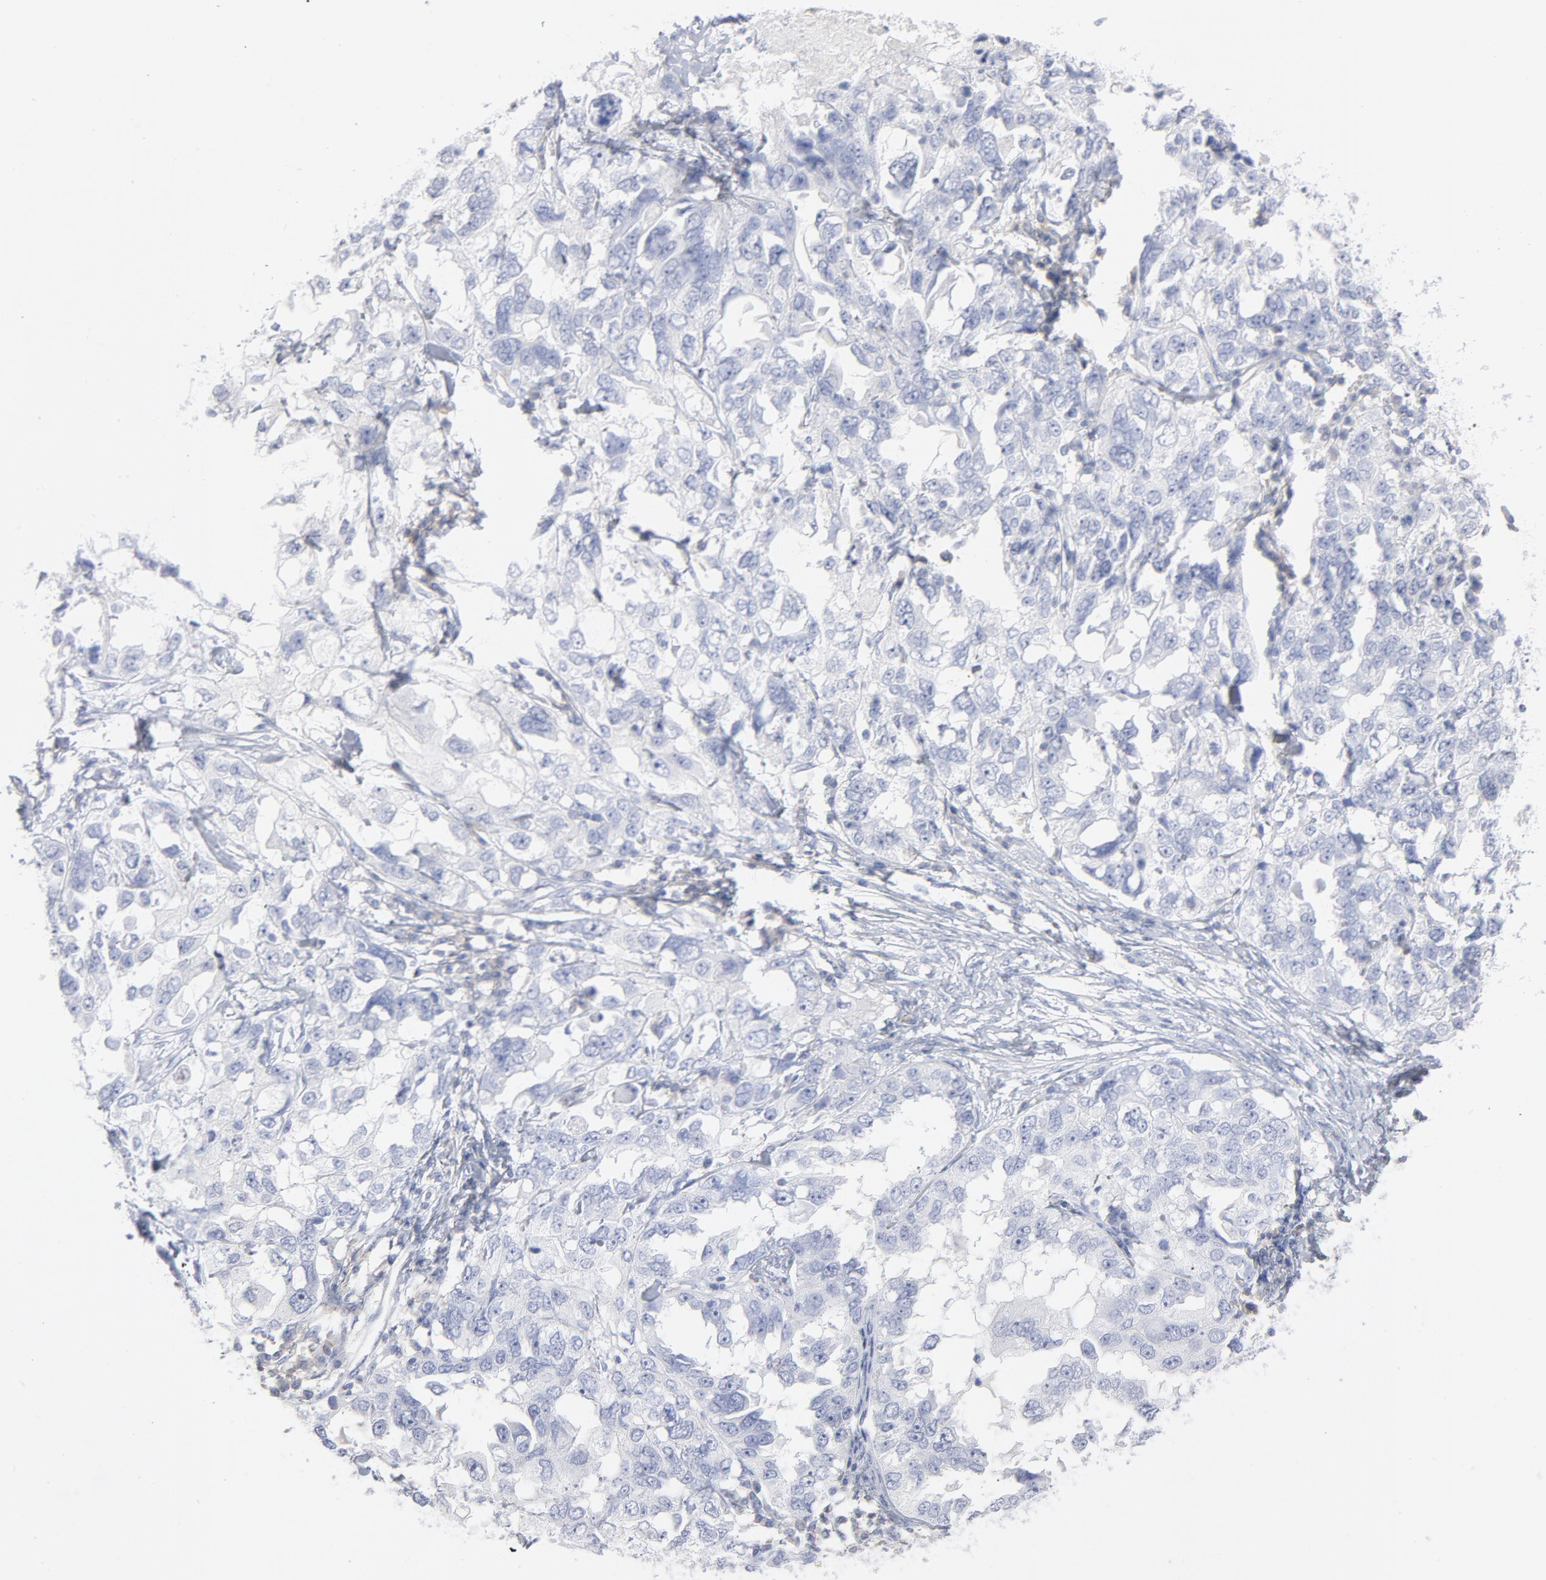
{"staining": {"intensity": "negative", "quantity": "none", "location": "none"}, "tissue": "ovarian cancer", "cell_type": "Tumor cells", "image_type": "cancer", "snomed": [{"axis": "morphology", "description": "Cystadenocarcinoma, serous, NOS"}, {"axis": "topography", "description": "Ovary"}], "caption": "Immunohistochemistry micrograph of ovarian cancer (serous cystadenocarcinoma) stained for a protein (brown), which reveals no staining in tumor cells. (DAB IHC, high magnification).", "gene": "P2RY8", "patient": {"sex": "female", "age": 82}}